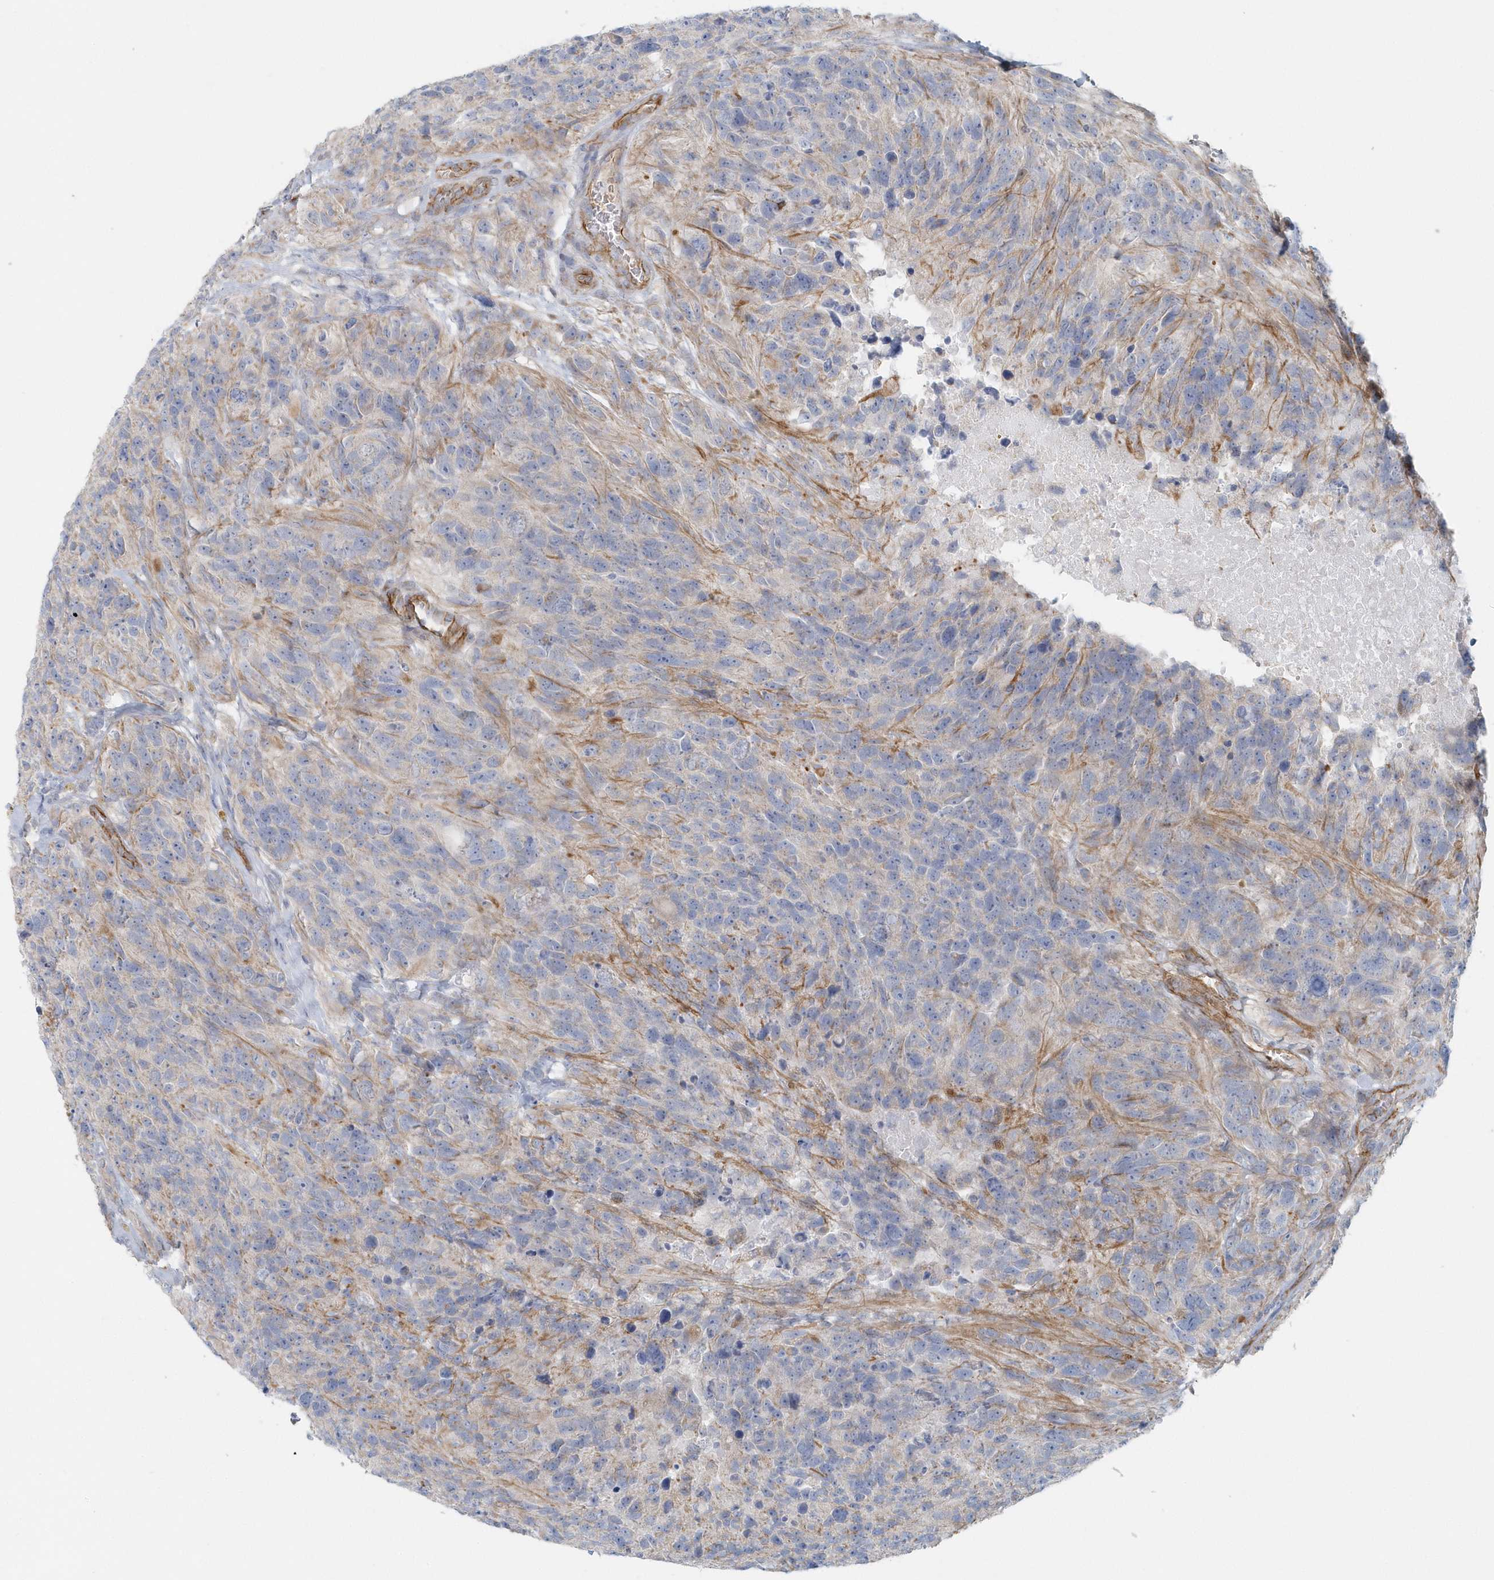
{"staining": {"intensity": "moderate", "quantity": "<25%", "location": "cytoplasmic/membranous"}, "tissue": "glioma", "cell_type": "Tumor cells", "image_type": "cancer", "snomed": [{"axis": "morphology", "description": "Glioma, malignant, High grade"}, {"axis": "topography", "description": "Brain"}], "caption": "A low amount of moderate cytoplasmic/membranous positivity is appreciated in approximately <25% of tumor cells in glioma tissue. The staining was performed using DAB, with brown indicating positive protein expression. Nuclei are stained blue with hematoxylin.", "gene": "GPR152", "patient": {"sex": "male", "age": 69}}